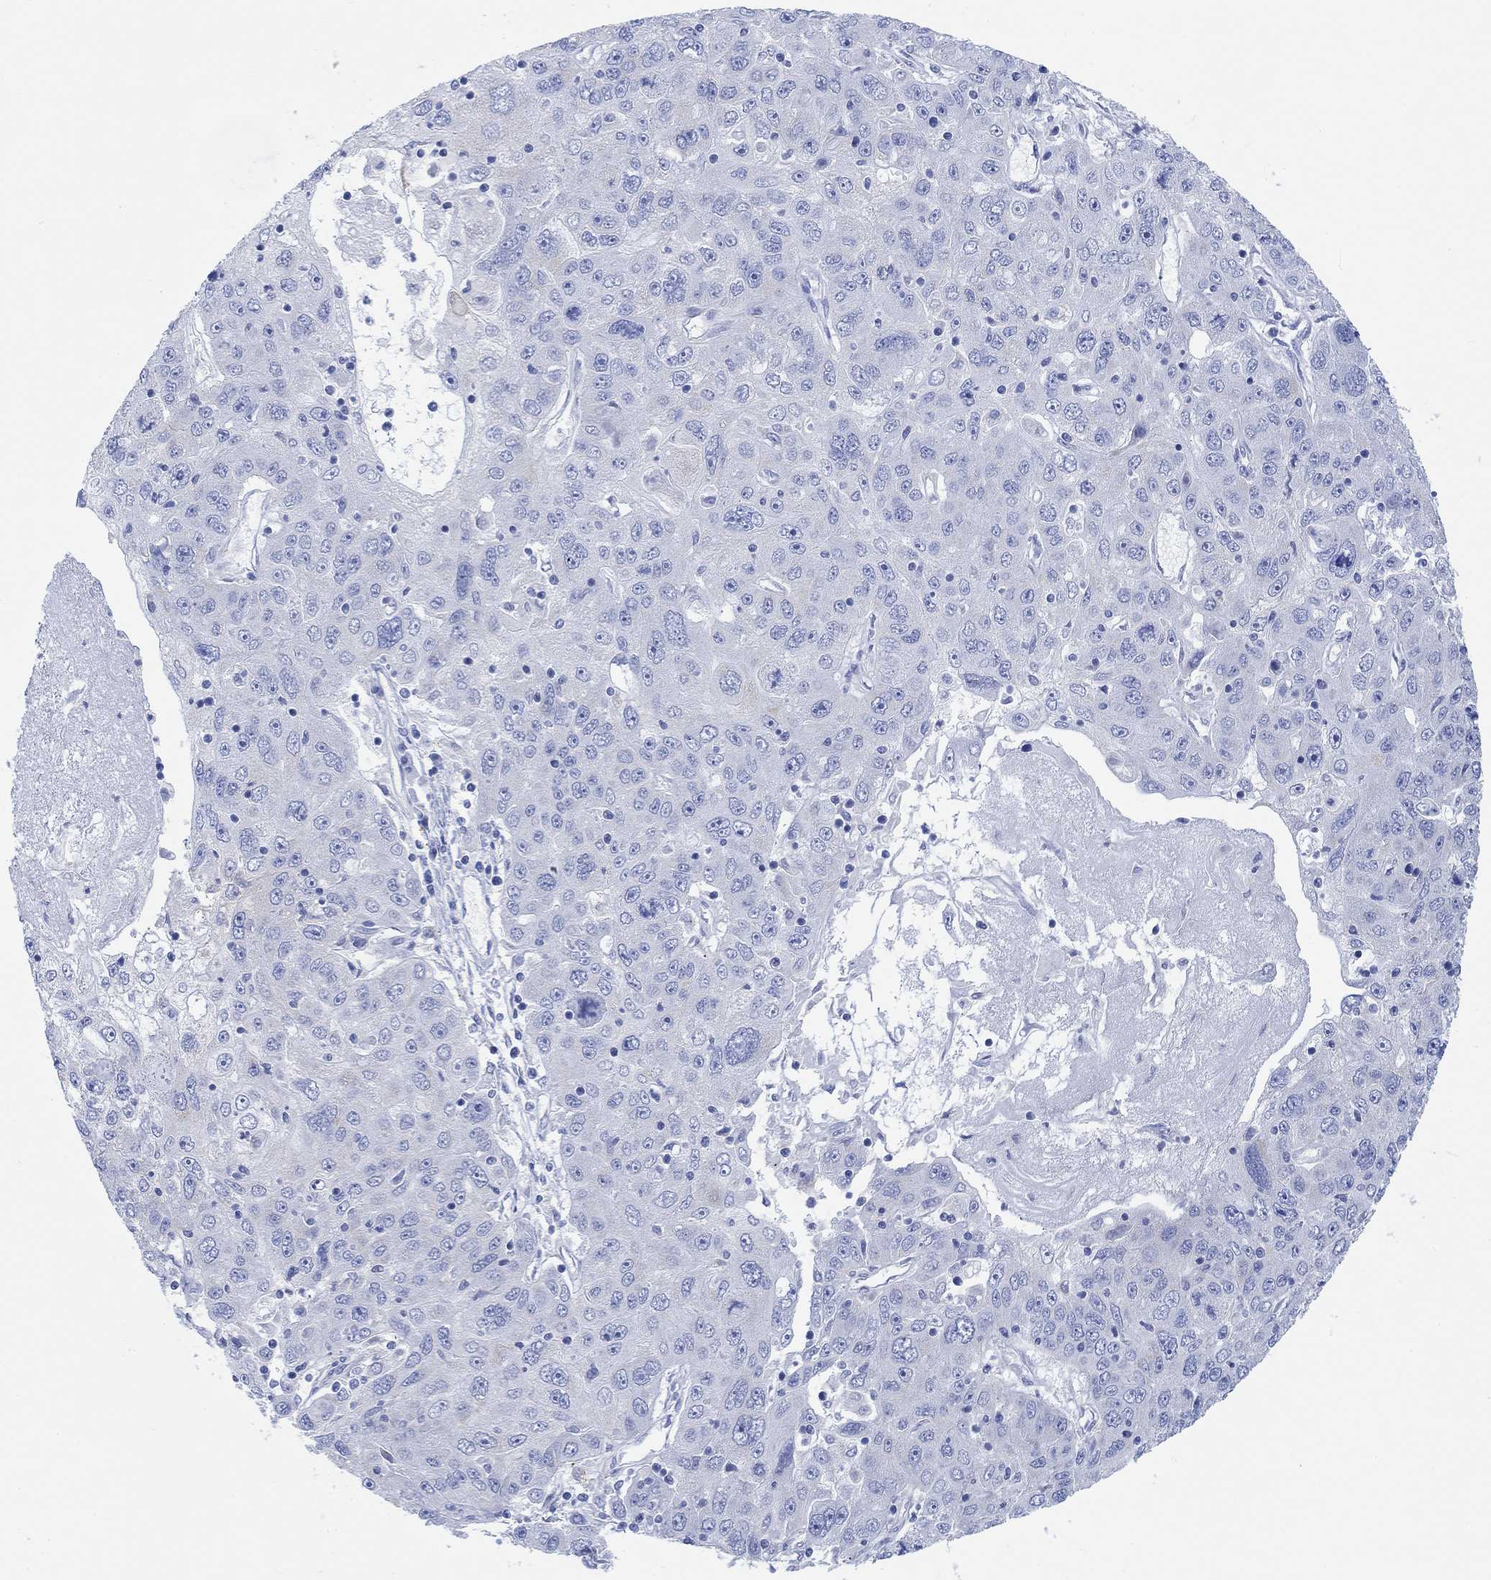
{"staining": {"intensity": "negative", "quantity": "none", "location": "none"}, "tissue": "stomach cancer", "cell_type": "Tumor cells", "image_type": "cancer", "snomed": [{"axis": "morphology", "description": "Adenocarcinoma, NOS"}, {"axis": "topography", "description": "Stomach"}], "caption": "Stomach cancer (adenocarcinoma) was stained to show a protein in brown. There is no significant positivity in tumor cells. Nuclei are stained in blue.", "gene": "REEP6", "patient": {"sex": "male", "age": 56}}